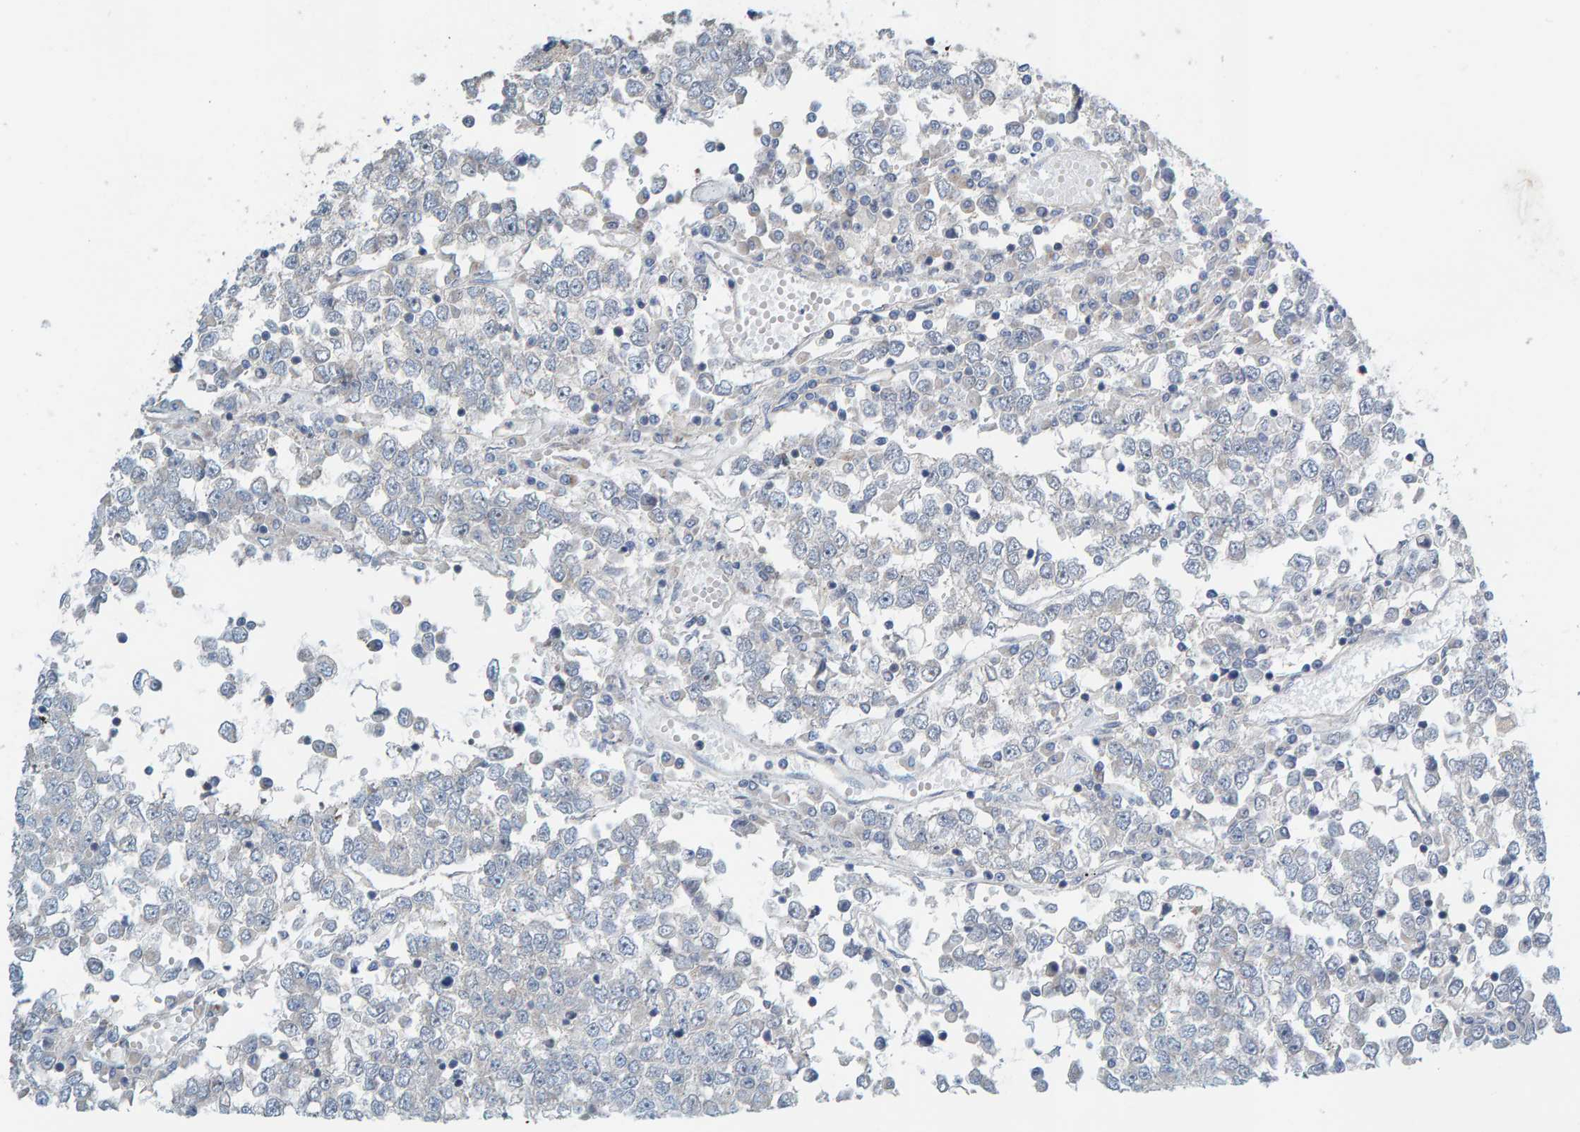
{"staining": {"intensity": "negative", "quantity": "none", "location": "none"}, "tissue": "testis cancer", "cell_type": "Tumor cells", "image_type": "cancer", "snomed": [{"axis": "morphology", "description": "Seminoma, NOS"}, {"axis": "topography", "description": "Testis"}], "caption": "High power microscopy photomicrograph of an immunohistochemistry micrograph of testis cancer (seminoma), revealing no significant expression in tumor cells. Brightfield microscopy of immunohistochemistry stained with DAB (brown) and hematoxylin (blue), captured at high magnification.", "gene": "CCM2", "patient": {"sex": "male", "age": 65}}